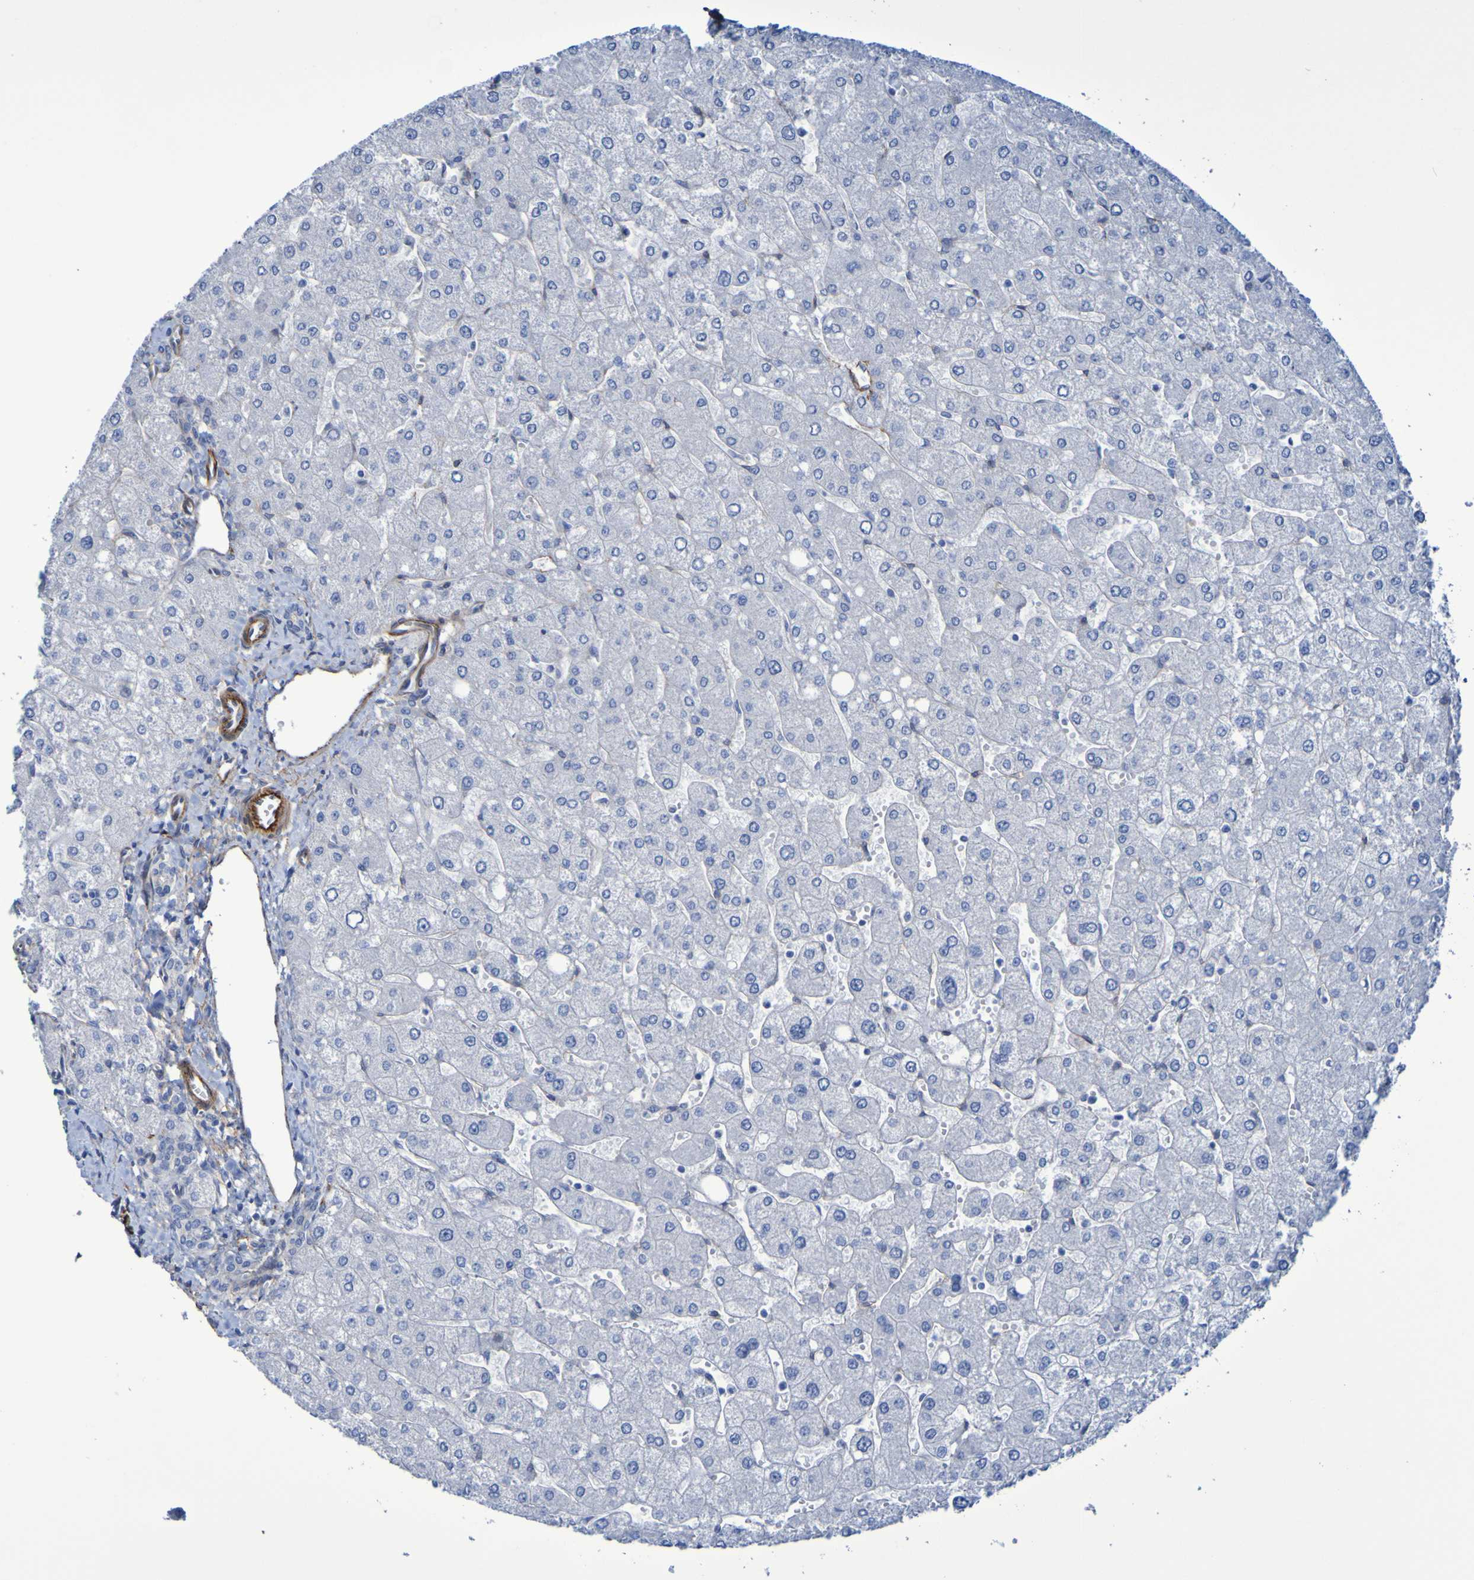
{"staining": {"intensity": "negative", "quantity": "none", "location": "none"}, "tissue": "liver", "cell_type": "Cholangiocytes", "image_type": "normal", "snomed": [{"axis": "morphology", "description": "Normal tissue, NOS"}, {"axis": "topography", "description": "Liver"}], "caption": "DAB (3,3'-diaminobenzidine) immunohistochemical staining of unremarkable liver exhibits no significant positivity in cholangiocytes. (DAB (3,3'-diaminobenzidine) IHC visualized using brightfield microscopy, high magnification).", "gene": "LPP", "patient": {"sex": "male", "age": 55}}